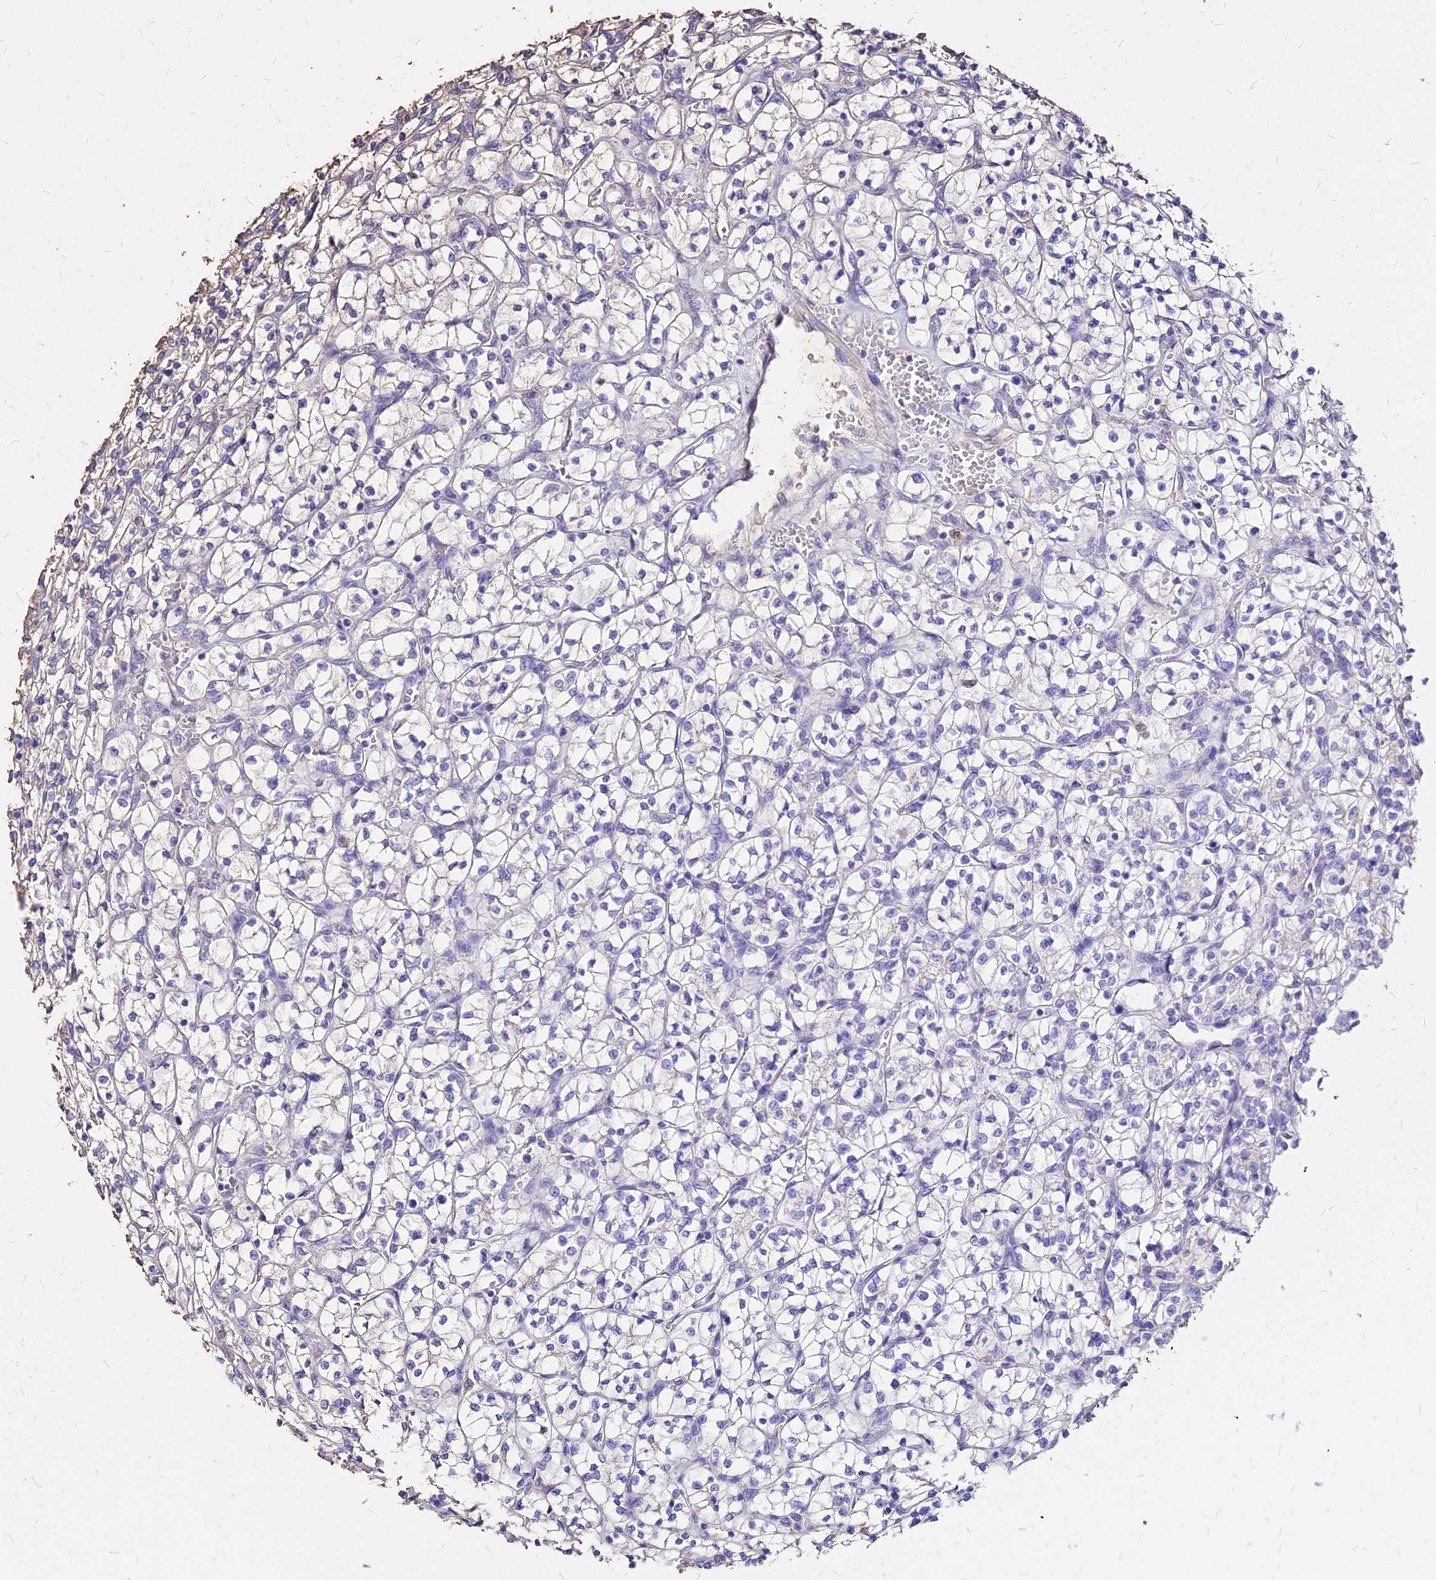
{"staining": {"intensity": "negative", "quantity": "none", "location": "none"}, "tissue": "renal cancer", "cell_type": "Tumor cells", "image_type": "cancer", "snomed": [{"axis": "morphology", "description": "Adenocarcinoma, NOS"}, {"axis": "topography", "description": "Kidney"}], "caption": "Protein analysis of adenocarcinoma (renal) shows no significant staining in tumor cells.", "gene": "NME5", "patient": {"sex": "female", "age": 64}}